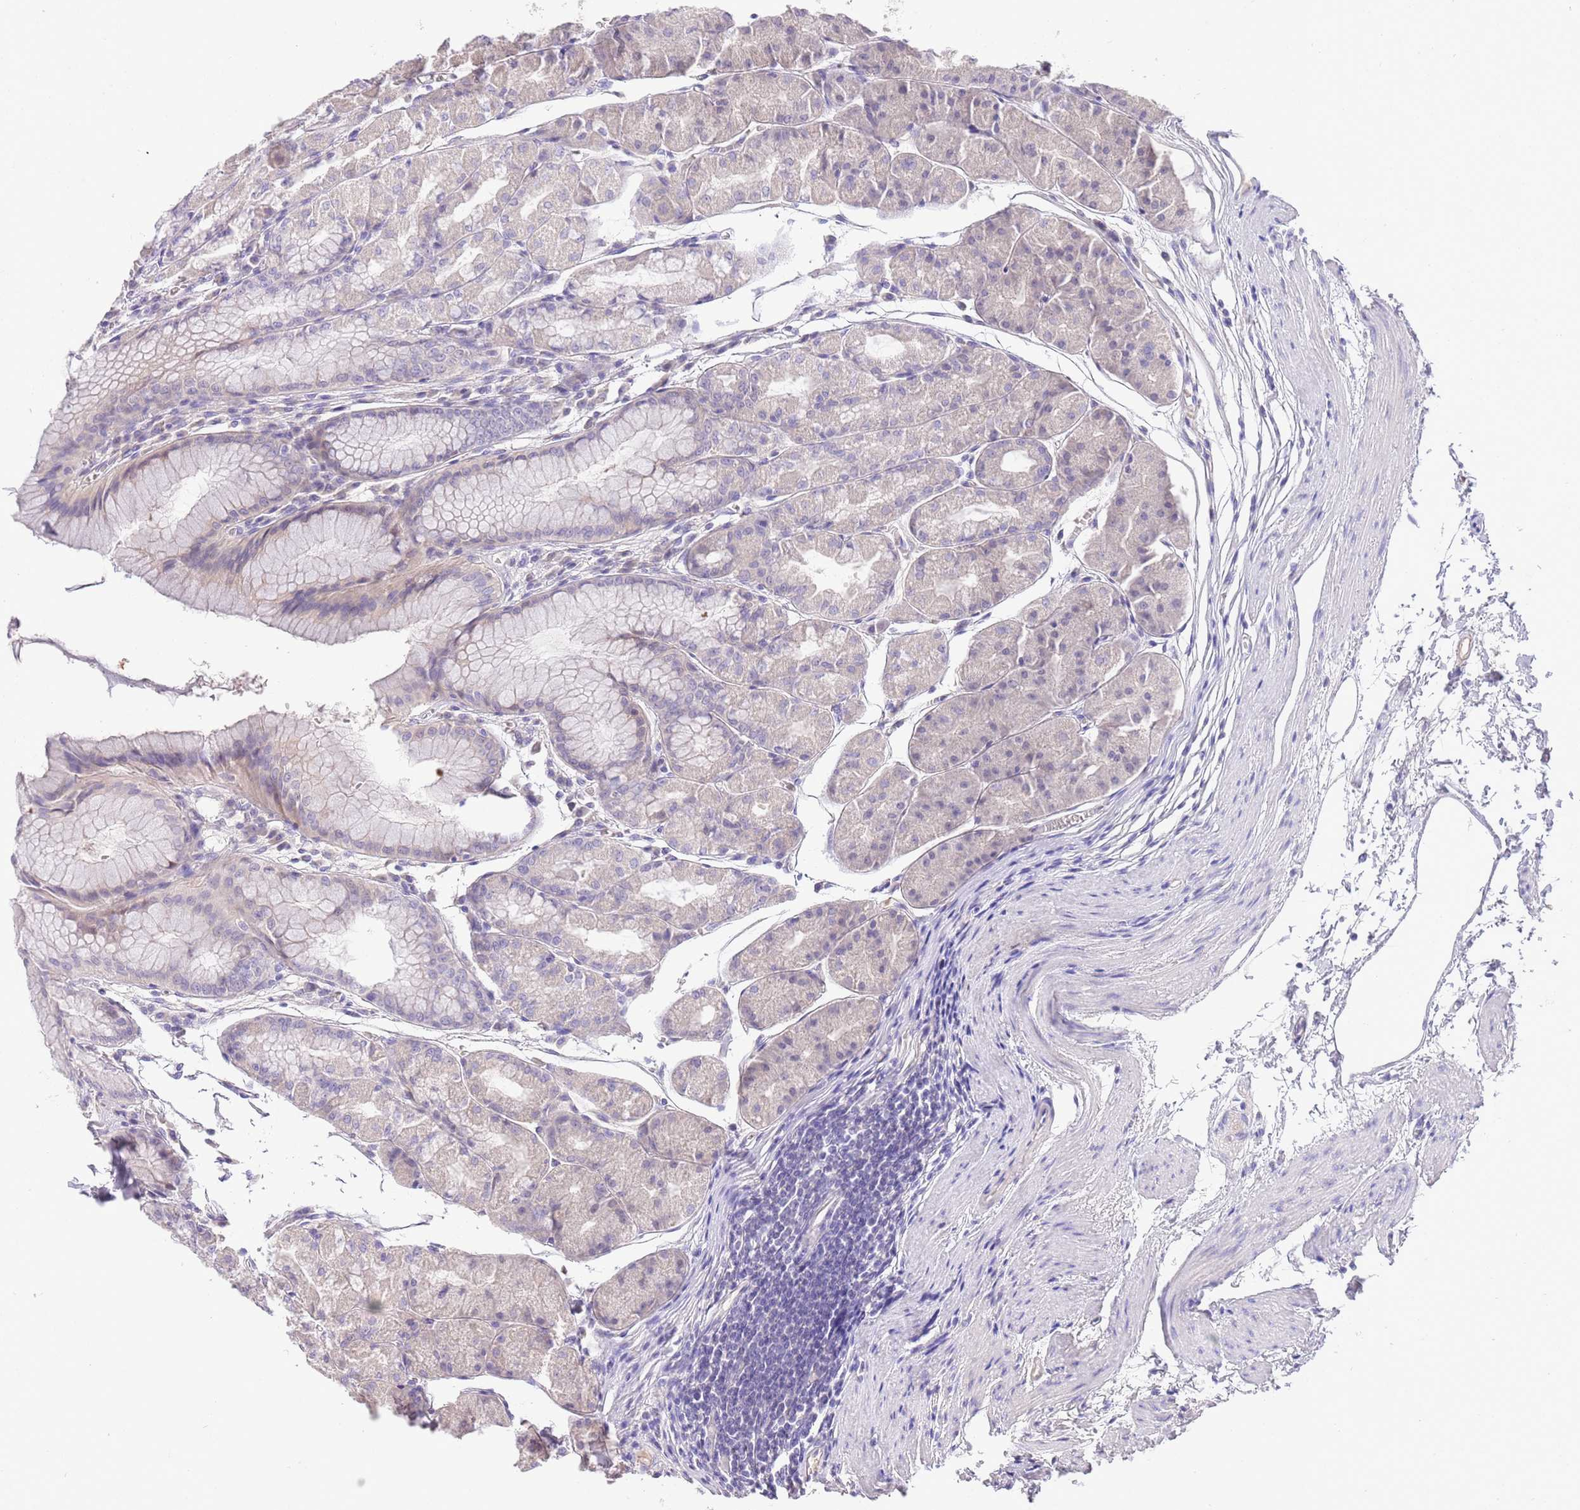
{"staining": {"intensity": "negative", "quantity": "none", "location": "none"}, "tissue": "stomach", "cell_type": "Glandular cells", "image_type": "normal", "snomed": [{"axis": "morphology", "description": "Normal tissue, NOS"}, {"axis": "topography", "description": "Stomach"}], "caption": "An immunohistochemistry micrograph of unremarkable stomach is shown. There is no staining in glandular cells of stomach. (Brightfield microscopy of DAB immunohistochemistry at high magnification).", "gene": "SFTPA1", "patient": {"sex": "male", "age": 55}}